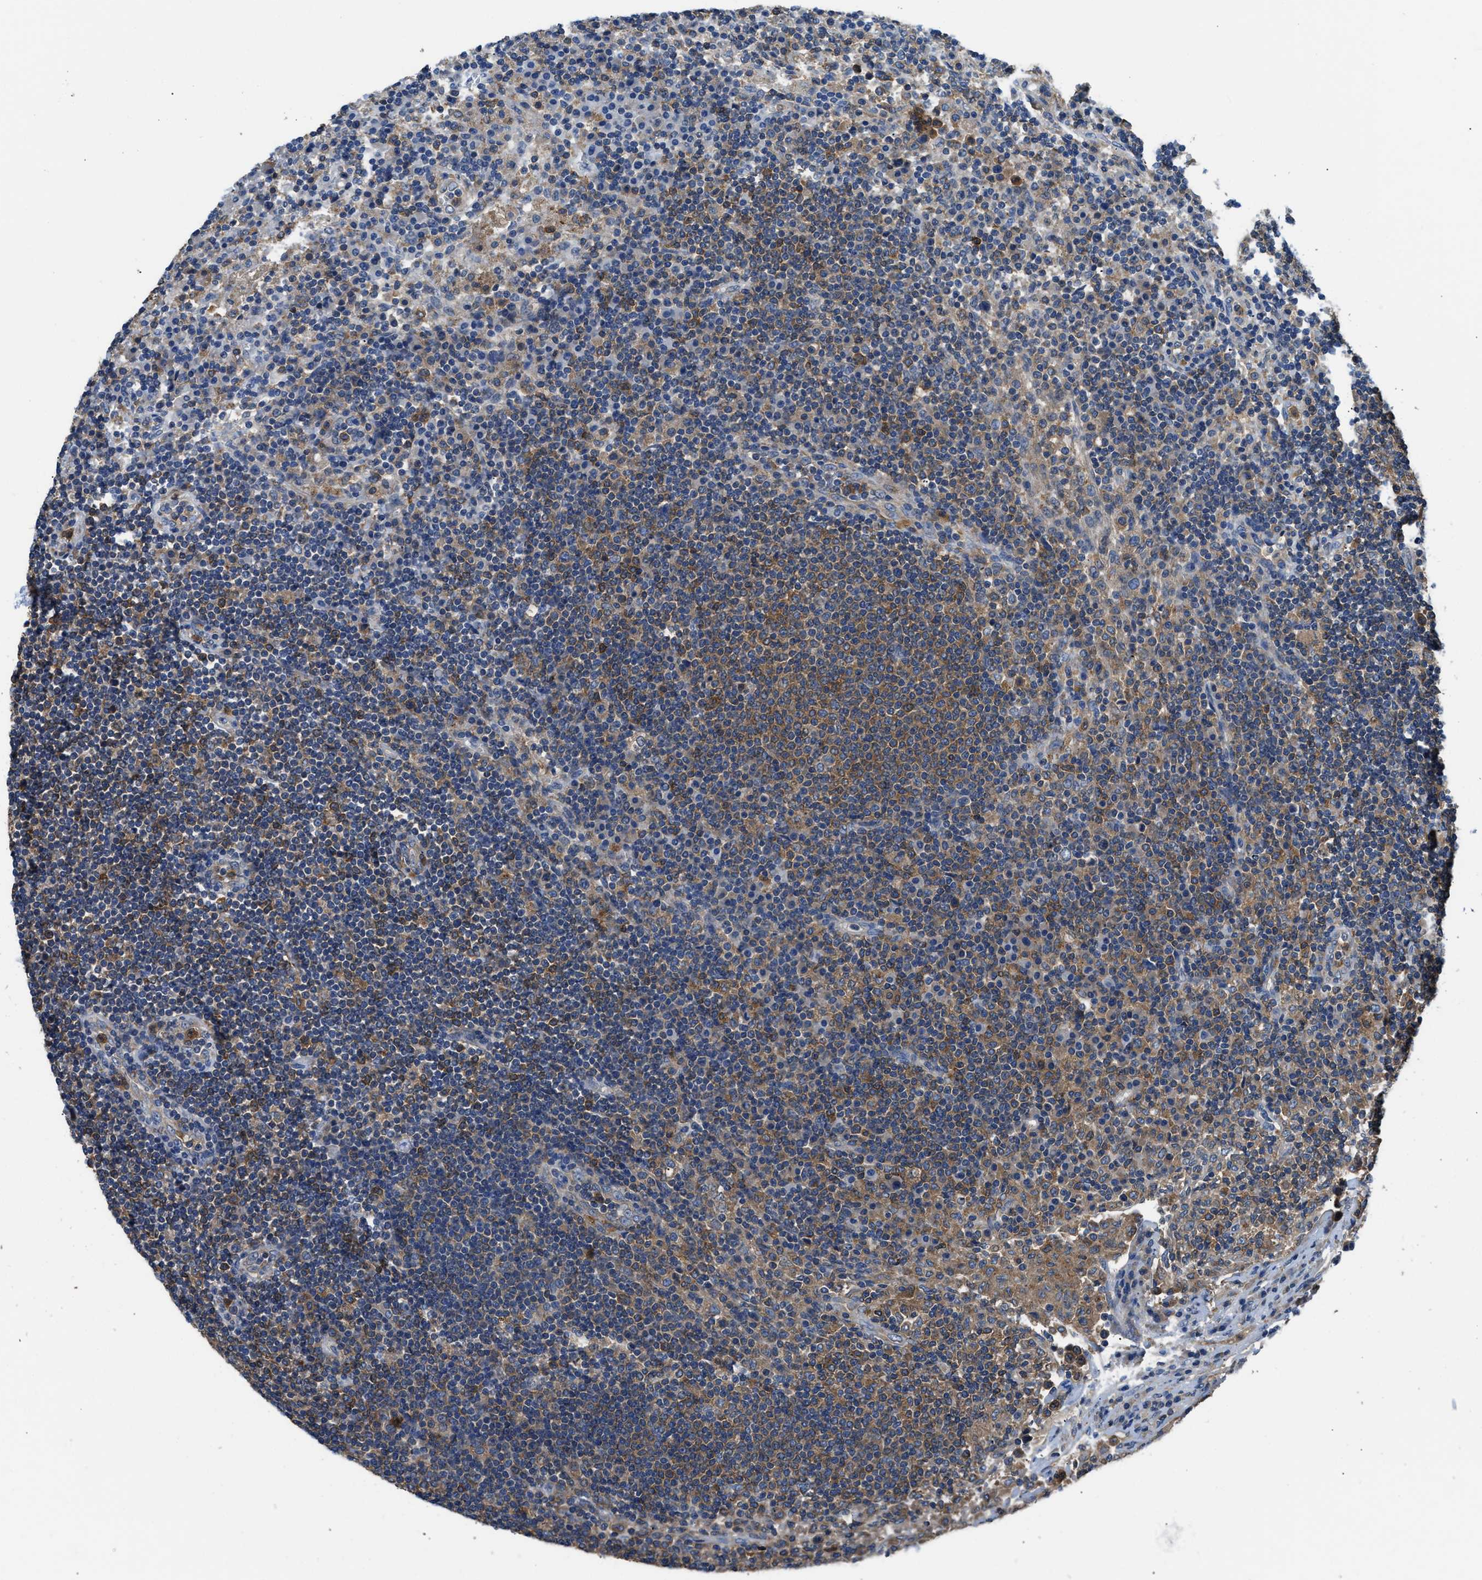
{"staining": {"intensity": "strong", "quantity": "25%-75%", "location": "cytoplasmic/membranous"}, "tissue": "lymph node", "cell_type": "Germinal center cells", "image_type": "normal", "snomed": [{"axis": "morphology", "description": "Normal tissue, NOS"}, {"axis": "topography", "description": "Lymph node"}], "caption": "Protein staining shows strong cytoplasmic/membranous expression in about 25%-75% of germinal center cells in unremarkable lymph node. The protein of interest is shown in brown color, while the nuclei are stained blue.", "gene": "PKM", "patient": {"sex": "female", "age": 53}}